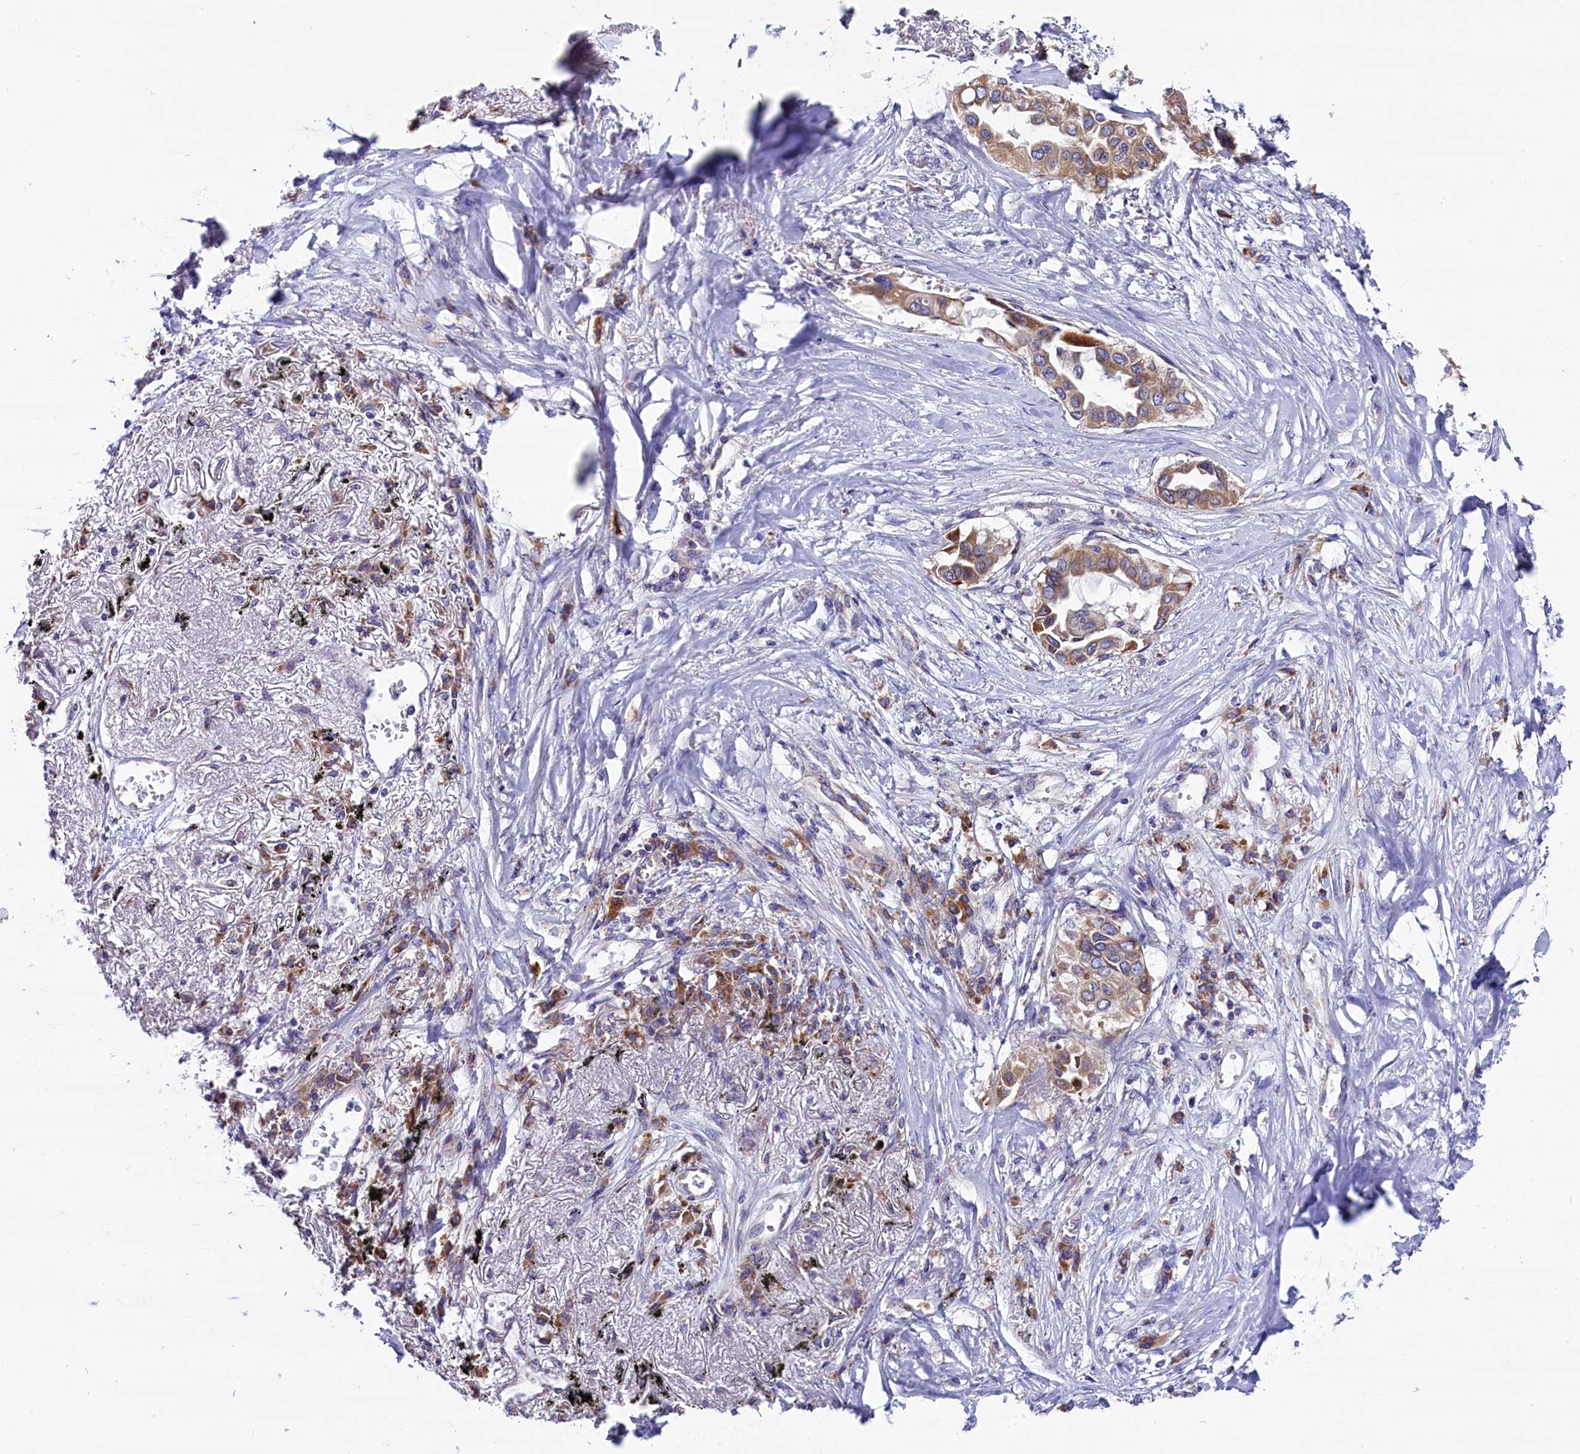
{"staining": {"intensity": "moderate", "quantity": ">75%", "location": "cytoplasmic/membranous"}, "tissue": "lung cancer", "cell_type": "Tumor cells", "image_type": "cancer", "snomed": [{"axis": "morphology", "description": "Adenocarcinoma, NOS"}, {"axis": "topography", "description": "Lung"}], "caption": "There is medium levels of moderate cytoplasmic/membranous staining in tumor cells of lung cancer, as demonstrated by immunohistochemical staining (brown color).", "gene": "ZSWIM1", "patient": {"sex": "female", "age": 76}}